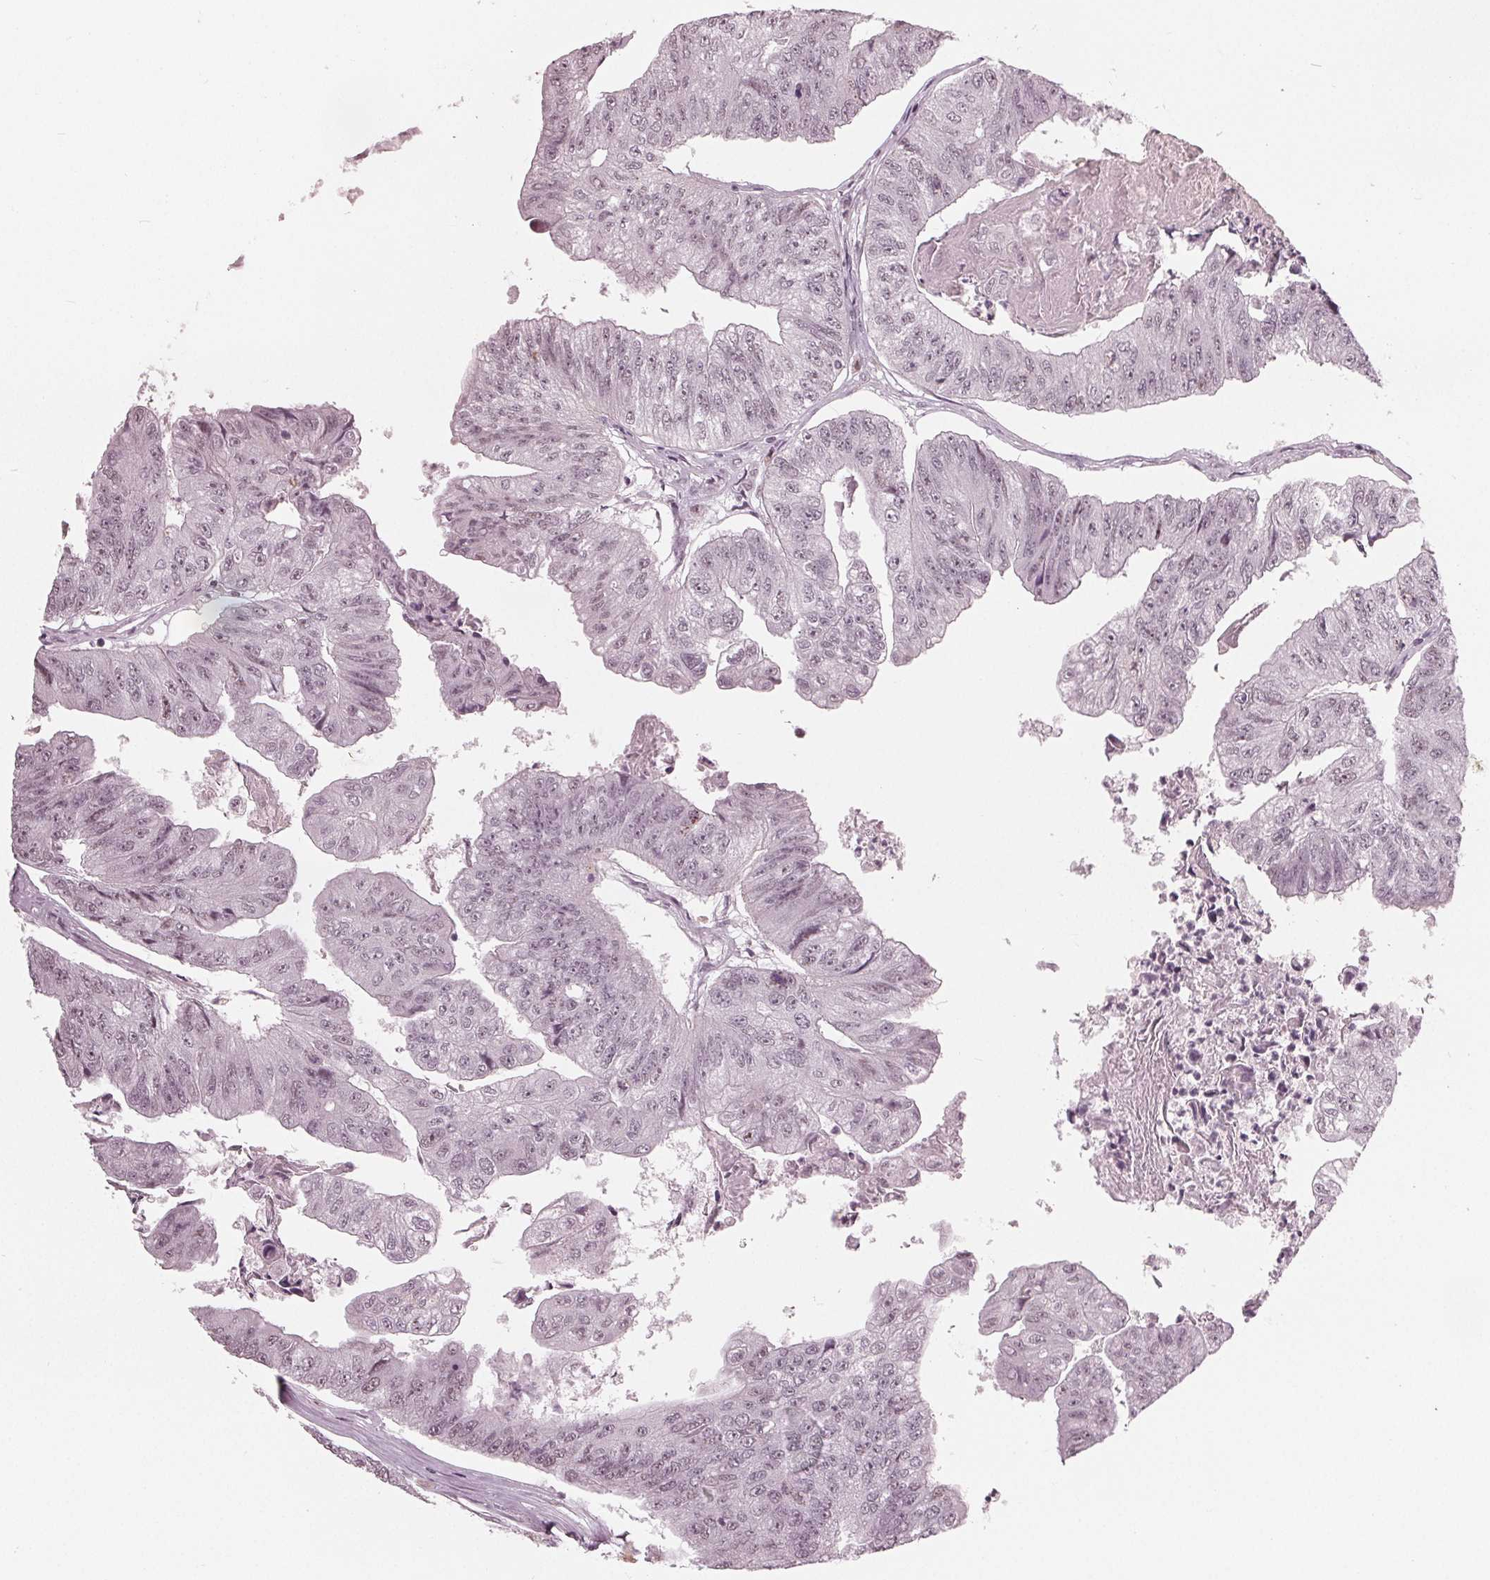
{"staining": {"intensity": "negative", "quantity": "none", "location": "none"}, "tissue": "colorectal cancer", "cell_type": "Tumor cells", "image_type": "cancer", "snomed": [{"axis": "morphology", "description": "Adenocarcinoma, NOS"}, {"axis": "topography", "description": "Colon"}], "caption": "Immunohistochemical staining of colorectal cancer demonstrates no significant expression in tumor cells.", "gene": "ADPRHL1", "patient": {"sex": "female", "age": 67}}